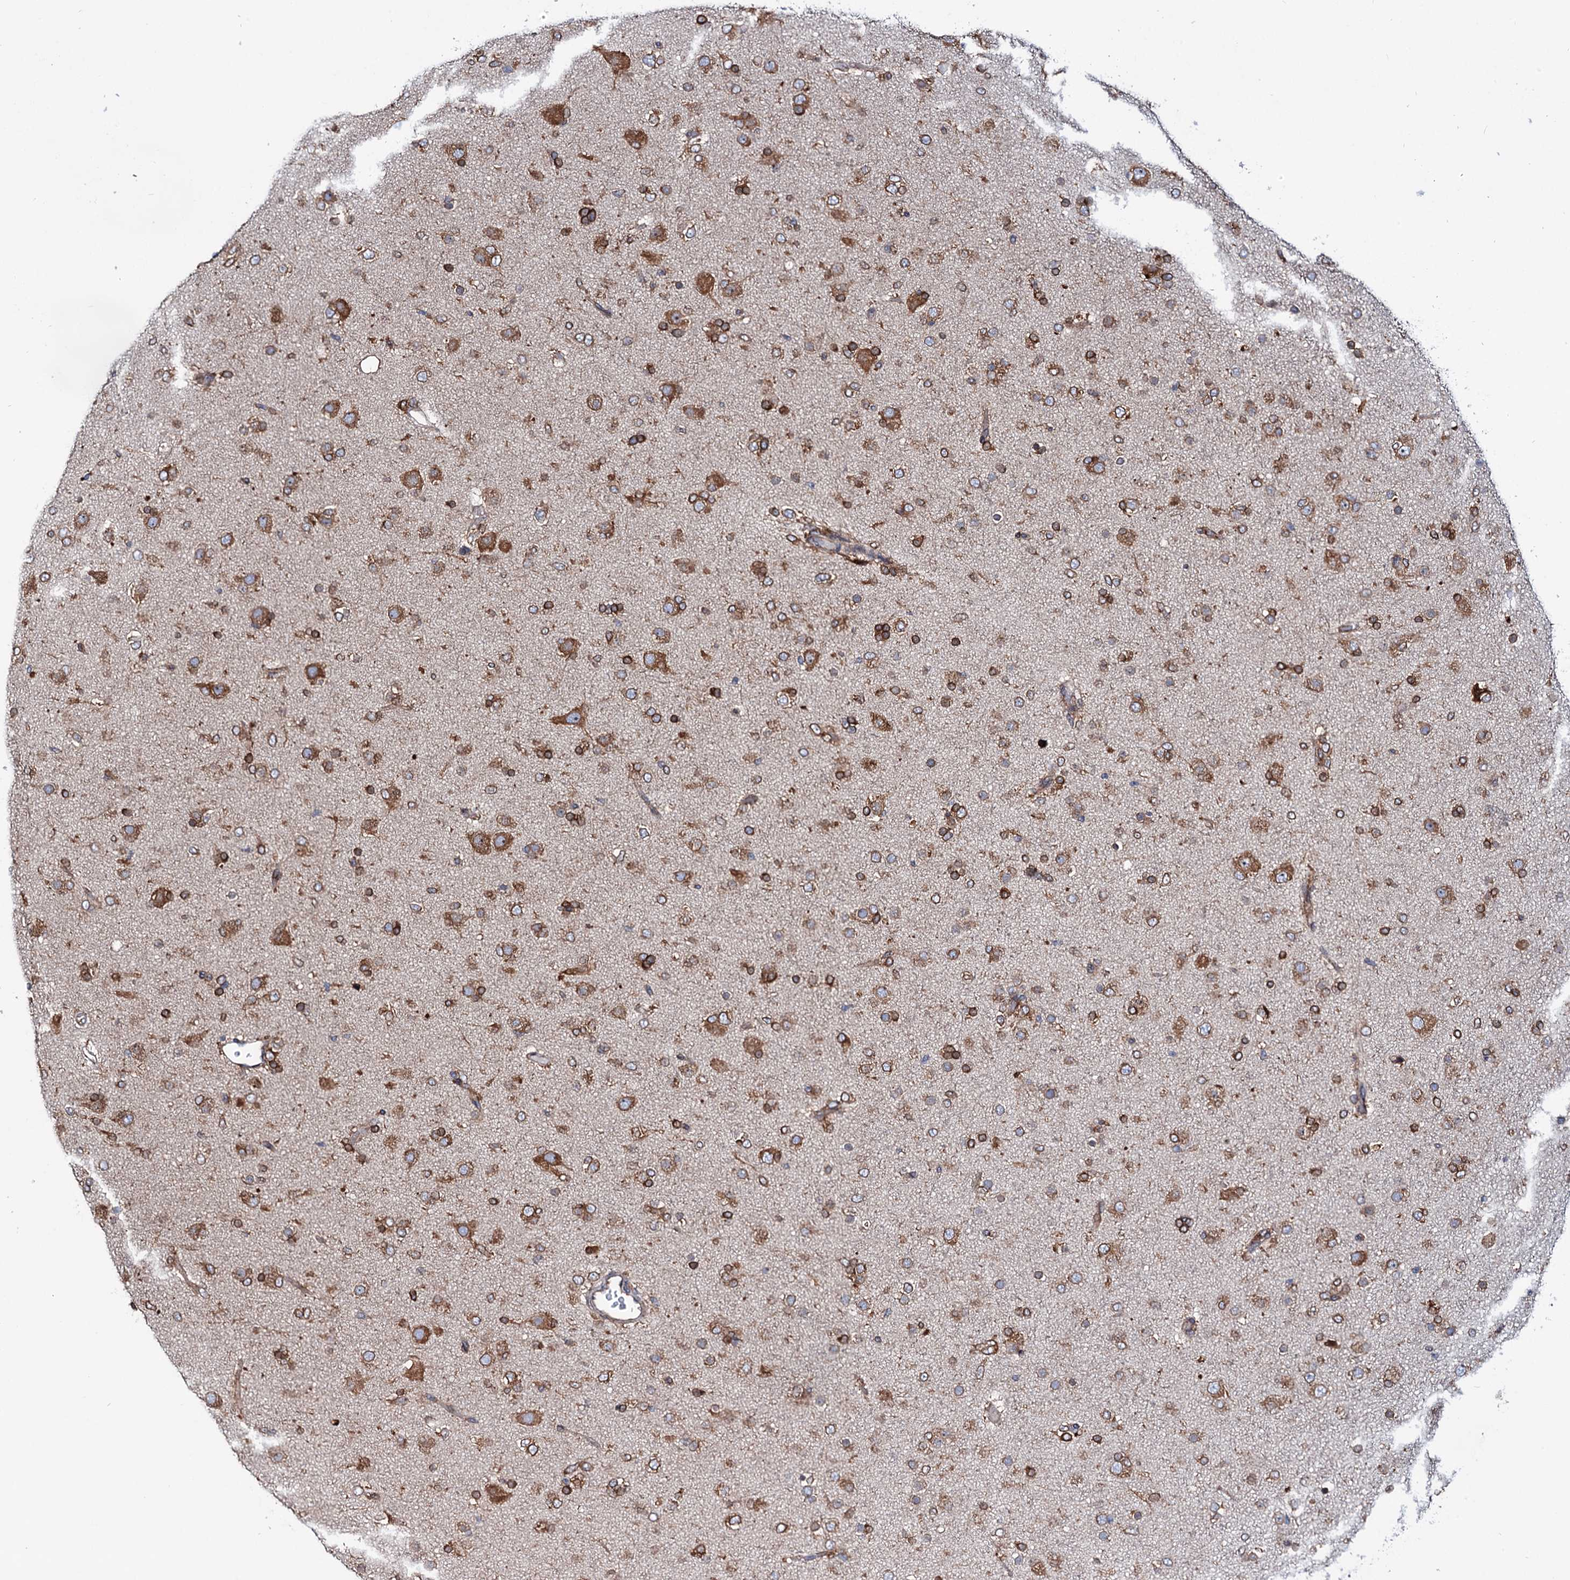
{"staining": {"intensity": "strong", "quantity": ">75%", "location": "cytoplasmic/membranous"}, "tissue": "glioma", "cell_type": "Tumor cells", "image_type": "cancer", "snomed": [{"axis": "morphology", "description": "Glioma, malignant, Low grade"}, {"axis": "topography", "description": "Brain"}], "caption": "A brown stain labels strong cytoplasmic/membranous staining of a protein in malignant glioma (low-grade) tumor cells.", "gene": "PTDSS2", "patient": {"sex": "male", "age": 65}}